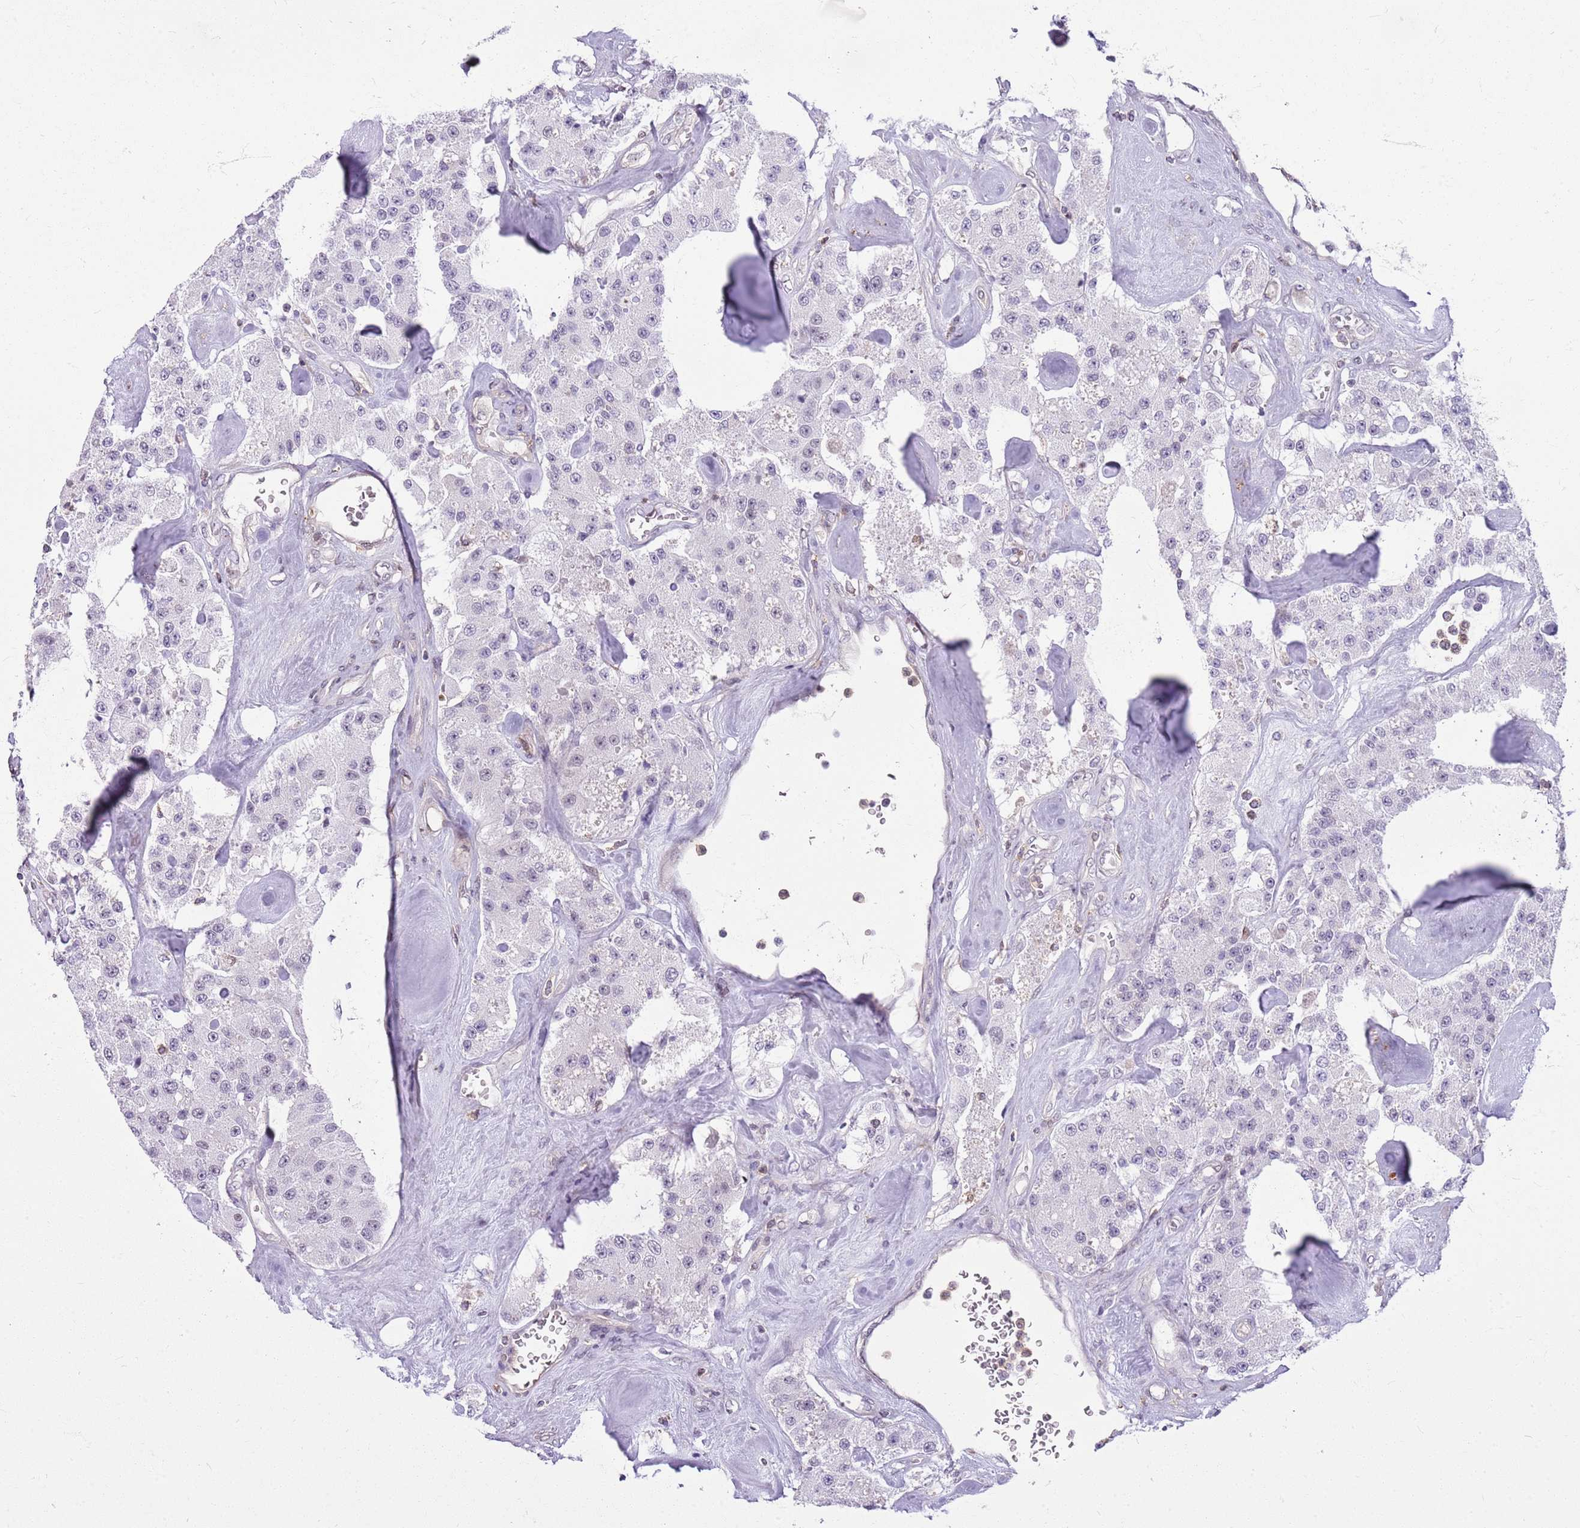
{"staining": {"intensity": "negative", "quantity": "none", "location": "none"}, "tissue": "carcinoid", "cell_type": "Tumor cells", "image_type": "cancer", "snomed": [{"axis": "morphology", "description": "Carcinoid, malignant, NOS"}, {"axis": "topography", "description": "Pancreas"}], "caption": "The IHC micrograph has no significant positivity in tumor cells of malignant carcinoid tissue.", "gene": "DHX32", "patient": {"sex": "male", "age": 41}}